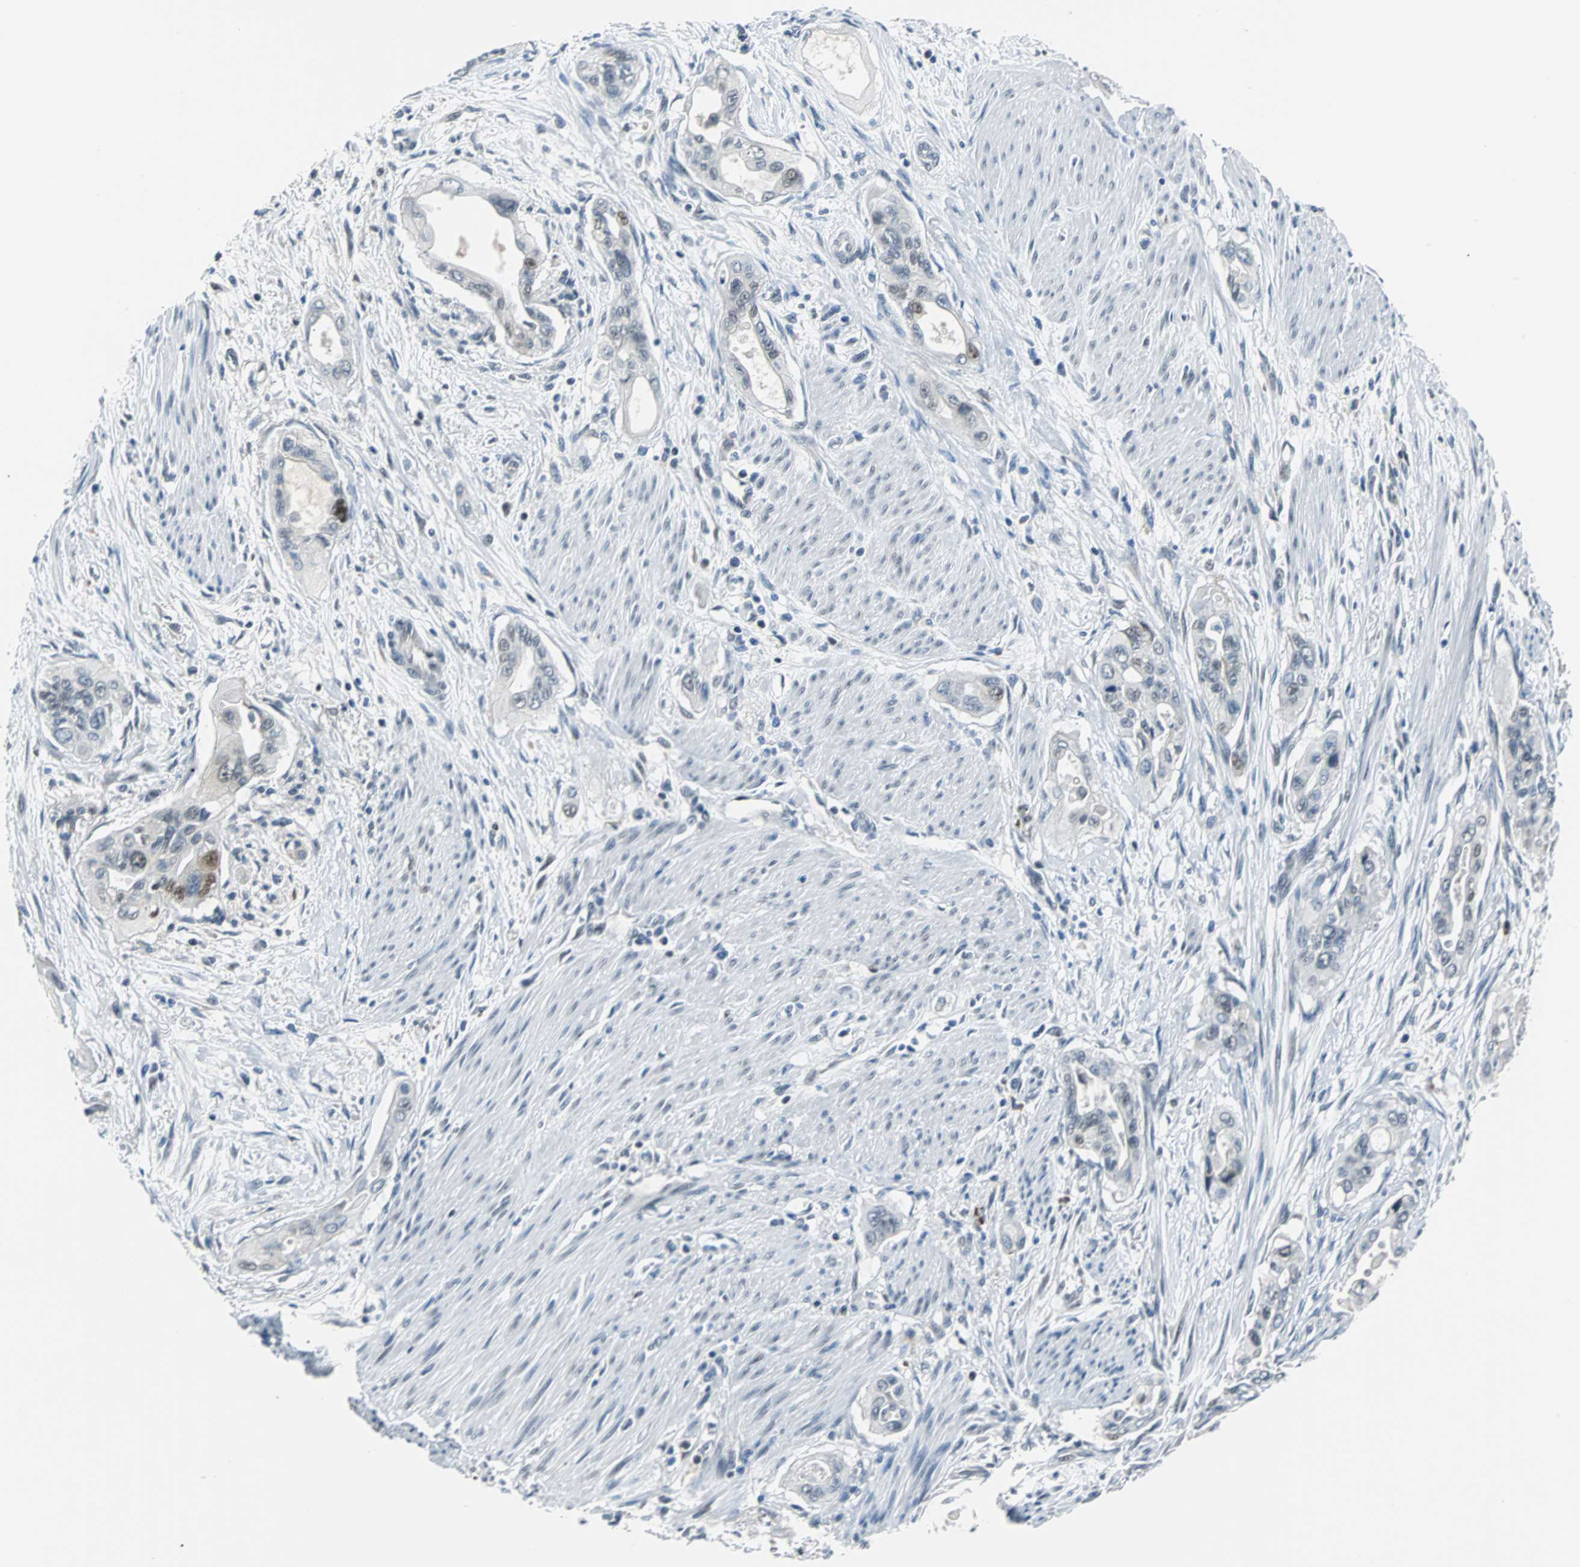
{"staining": {"intensity": "weak", "quantity": "<25%", "location": "nuclear"}, "tissue": "pancreatic cancer", "cell_type": "Tumor cells", "image_type": "cancer", "snomed": [{"axis": "morphology", "description": "Adenocarcinoma, NOS"}, {"axis": "topography", "description": "Pancreas"}], "caption": "An immunohistochemistry (IHC) photomicrograph of pancreatic cancer is shown. There is no staining in tumor cells of pancreatic cancer.", "gene": "USP28", "patient": {"sex": "male", "age": 77}}